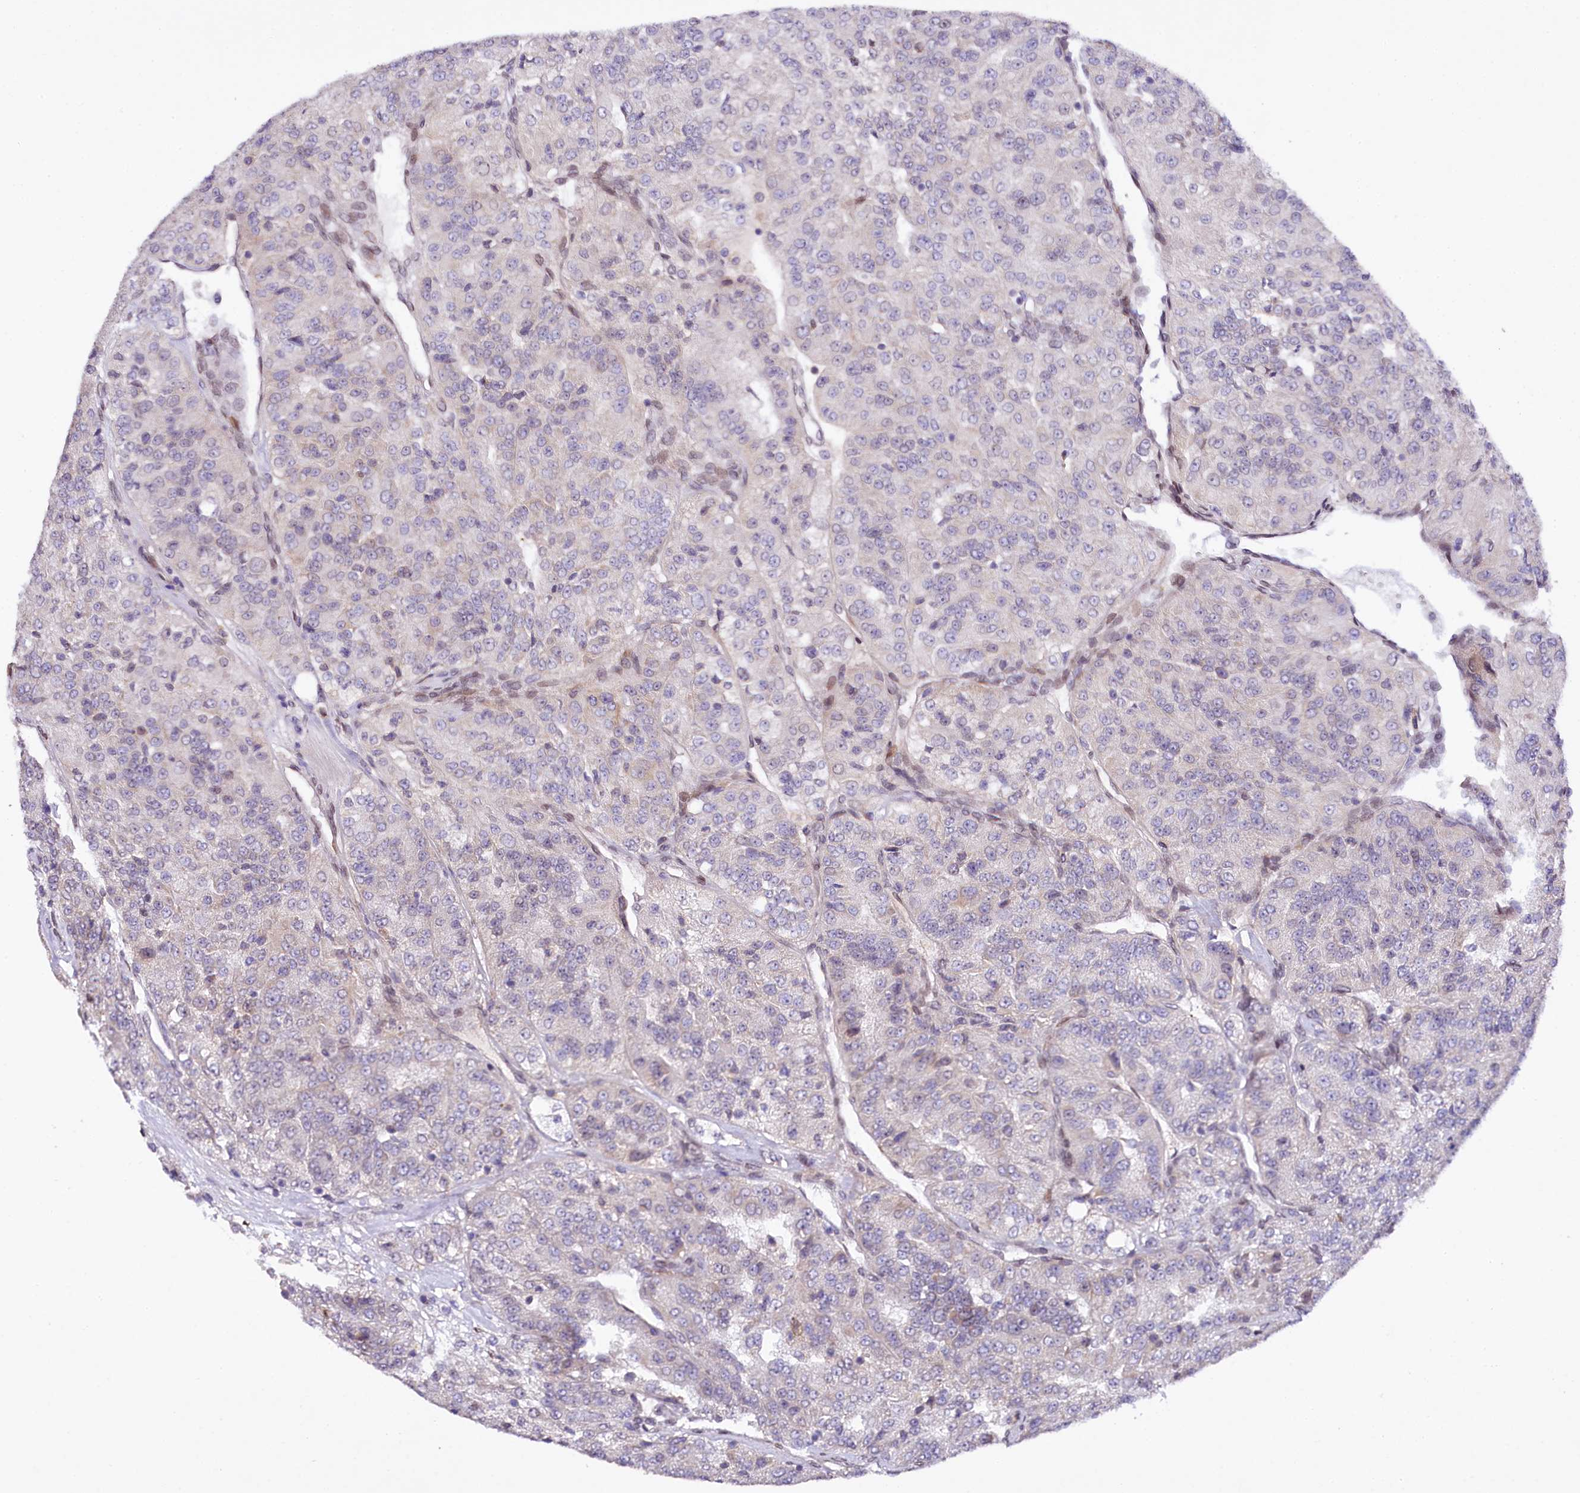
{"staining": {"intensity": "negative", "quantity": "none", "location": "none"}, "tissue": "renal cancer", "cell_type": "Tumor cells", "image_type": "cancer", "snomed": [{"axis": "morphology", "description": "Adenocarcinoma, NOS"}, {"axis": "topography", "description": "Kidney"}], "caption": "A micrograph of human renal cancer (adenocarcinoma) is negative for staining in tumor cells.", "gene": "ZNF226", "patient": {"sex": "female", "age": 63}}